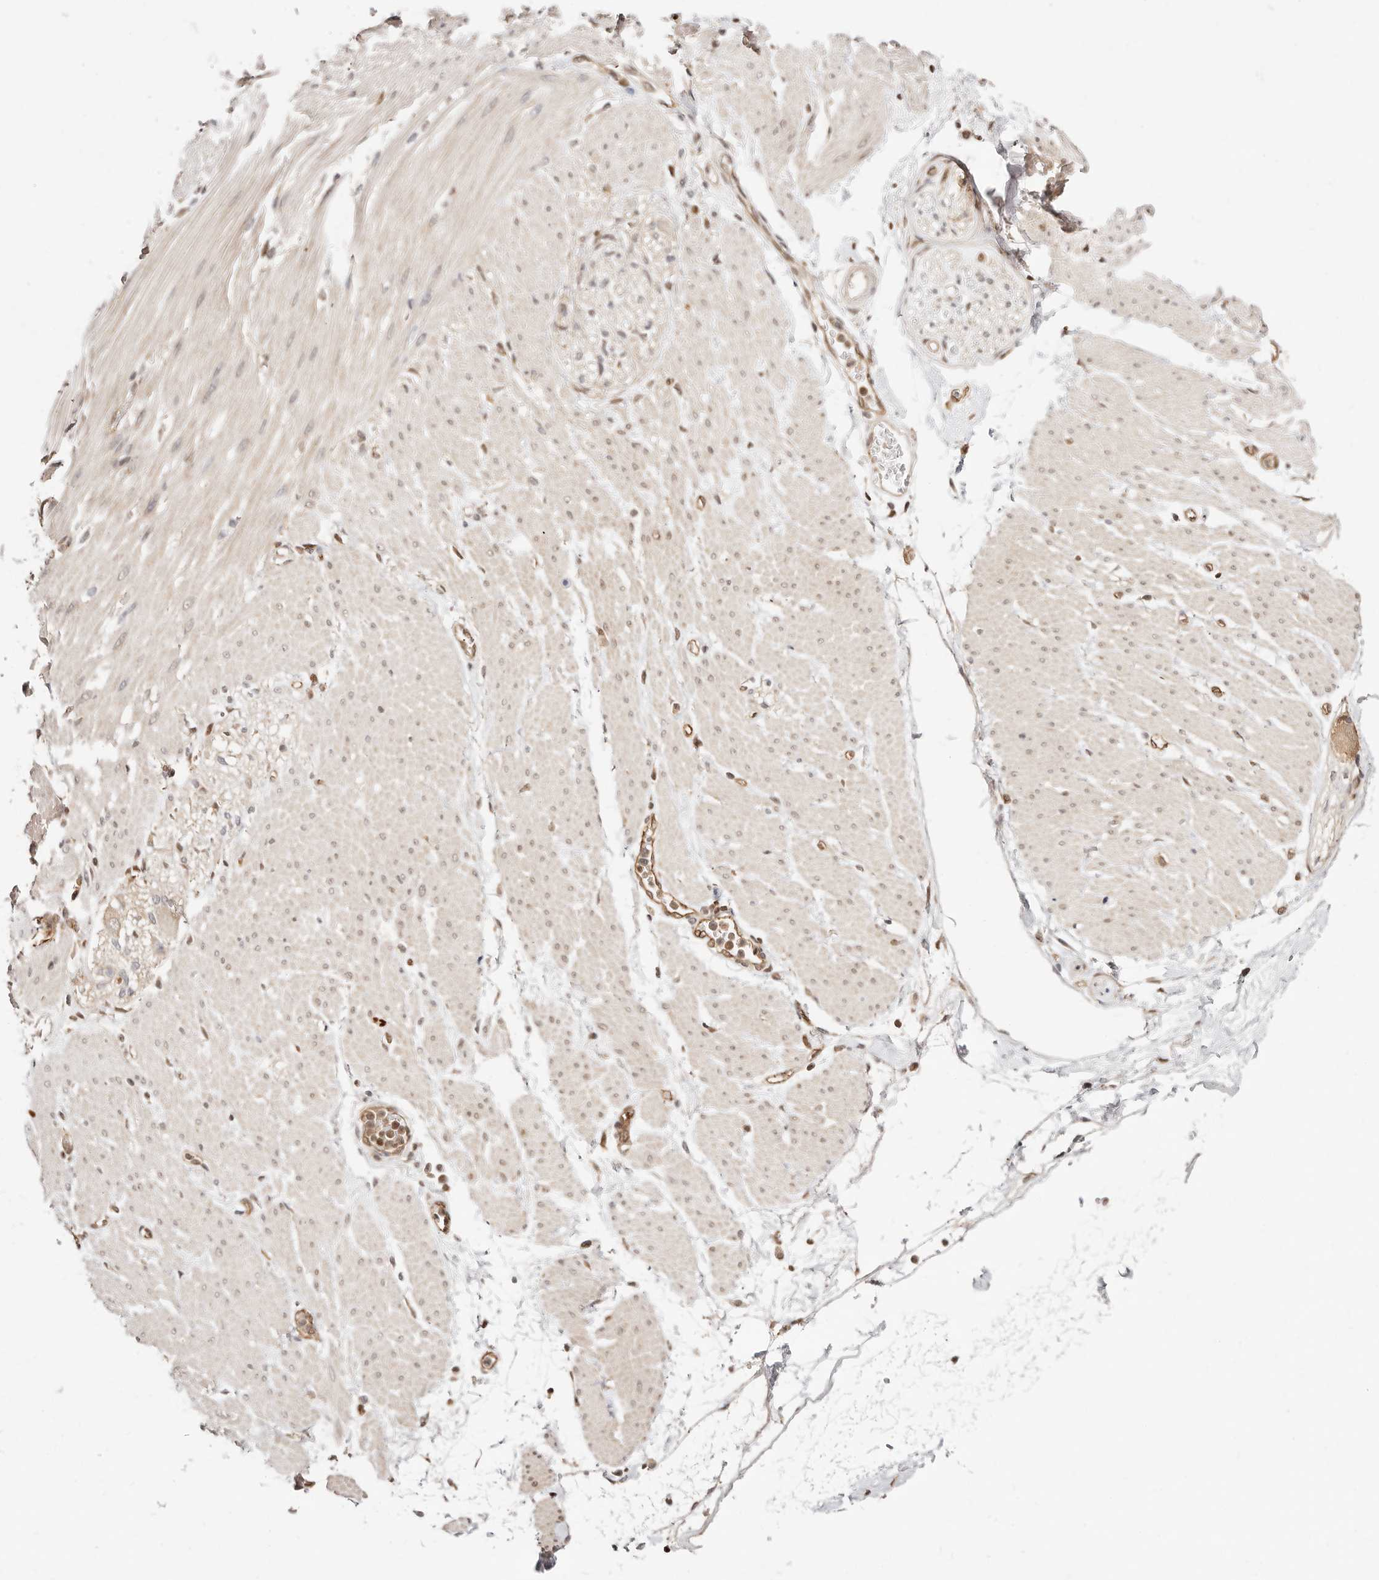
{"staining": {"intensity": "moderate", "quantity": ">75%", "location": "cytoplasmic/membranous"}, "tissue": "adipose tissue", "cell_type": "Adipocytes", "image_type": "normal", "snomed": [{"axis": "morphology", "description": "Normal tissue, NOS"}, {"axis": "morphology", "description": "Adenocarcinoma, NOS"}, {"axis": "topography", "description": "Duodenum"}, {"axis": "topography", "description": "Peripheral nerve tissue"}], "caption": "A brown stain highlights moderate cytoplasmic/membranous staining of a protein in adipocytes of unremarkable human adipose tissue.", "gene": "STAT5A", "patient": {"sex": "female", "age": 60}}